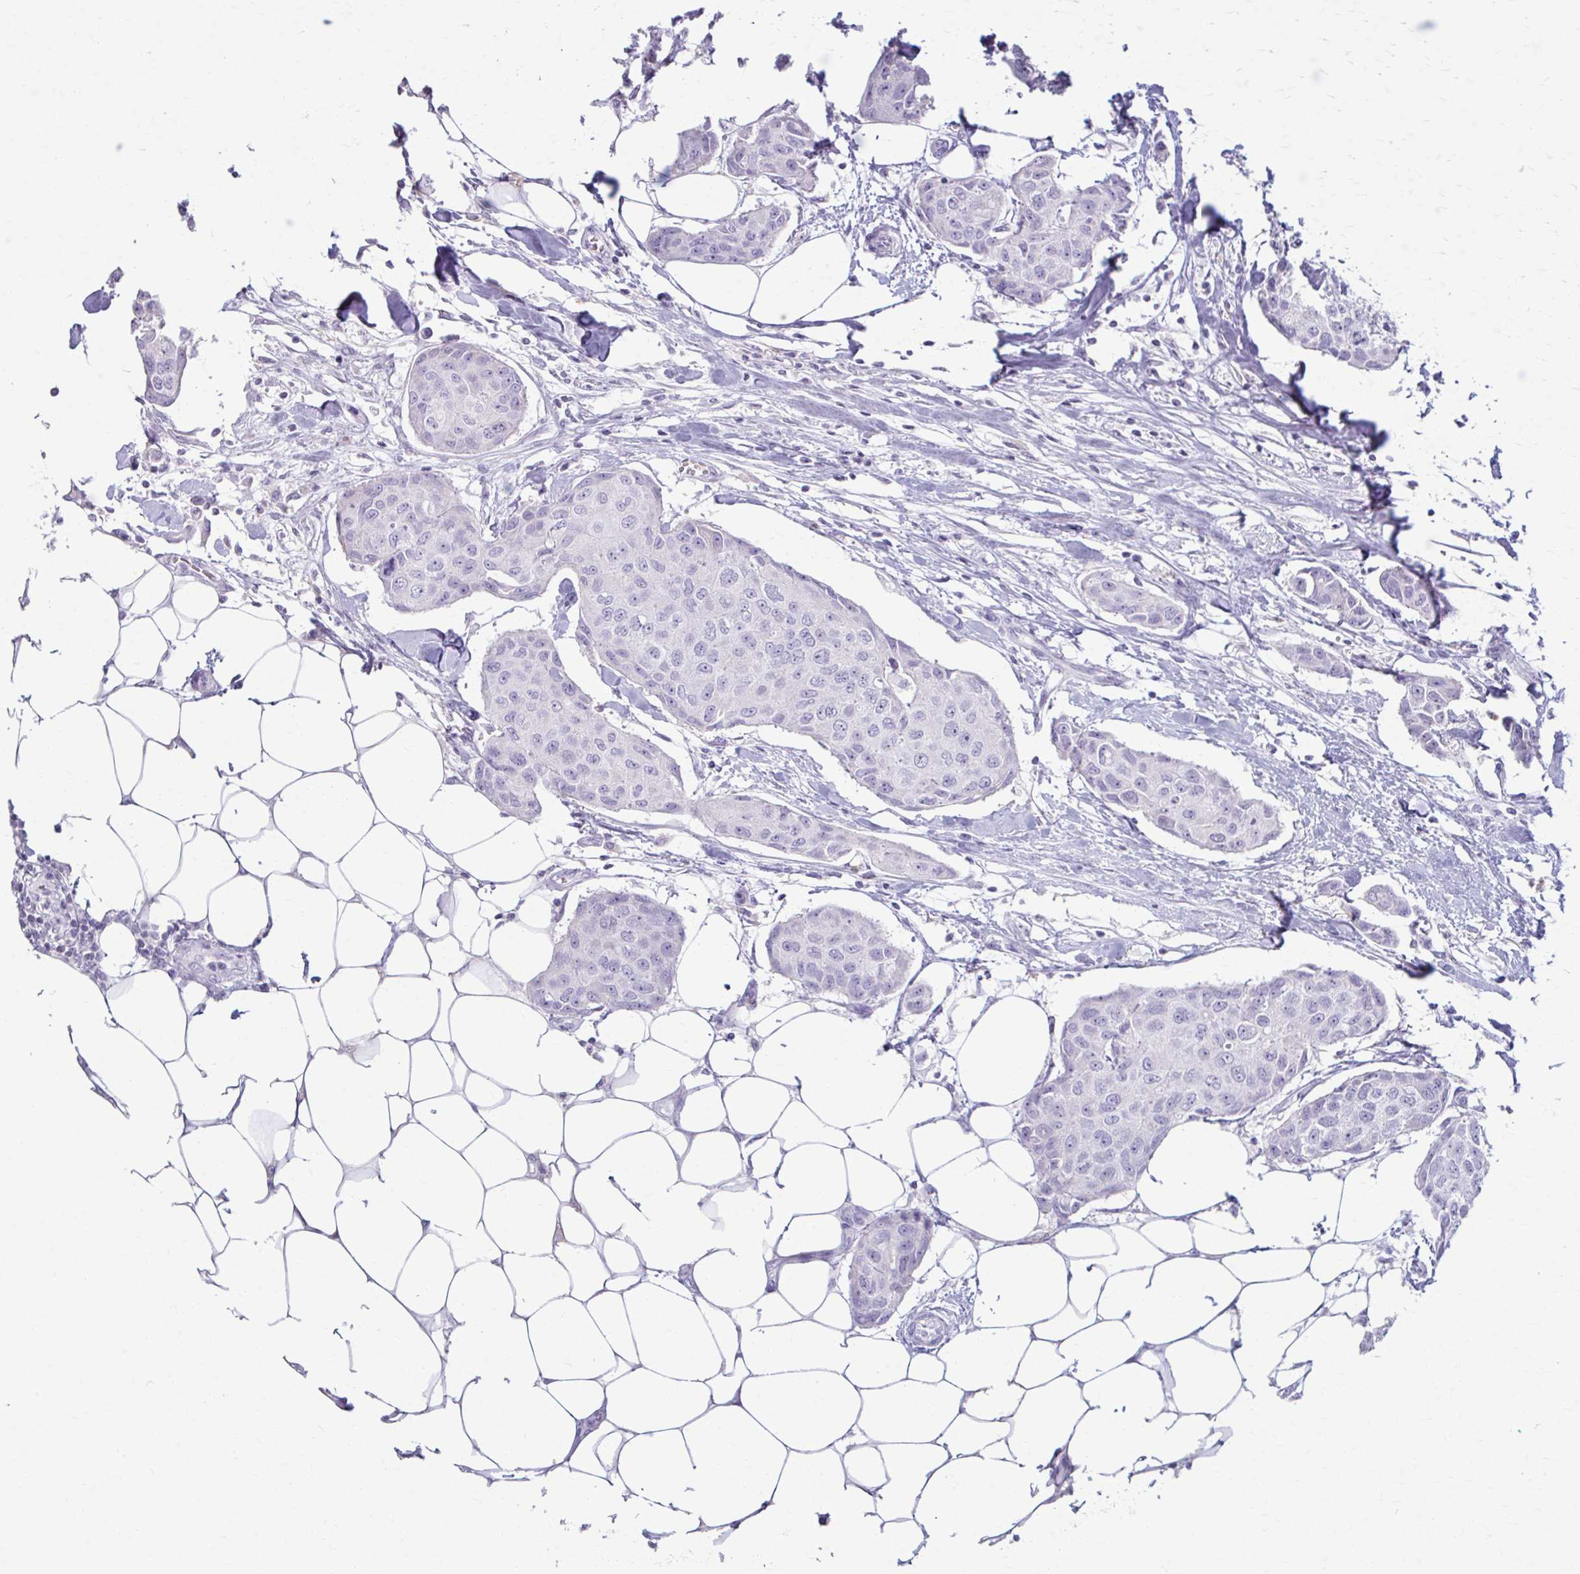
{"staining": {"intensity": "negative", "quantity": "none", "location": "none"}, "tissue": "breast cancer", "cell_type": "Tumor cells", "image_type": "cancer", "snomed": [{"axis": "morphology", "description": "Duct carcinoma"}, {"axis": "topography", "description": "Breast"}, {"axis": "topography", "description": "Lymph node"}], "caption": "A high-resolution micrograph shows immunohistochemistry staining of breast cancer (intraductal carcinoma), which shows no significant staining in tumor cells.", "gene": "LDLRAP1", "patient": {"sex": "female", "age": 80}}